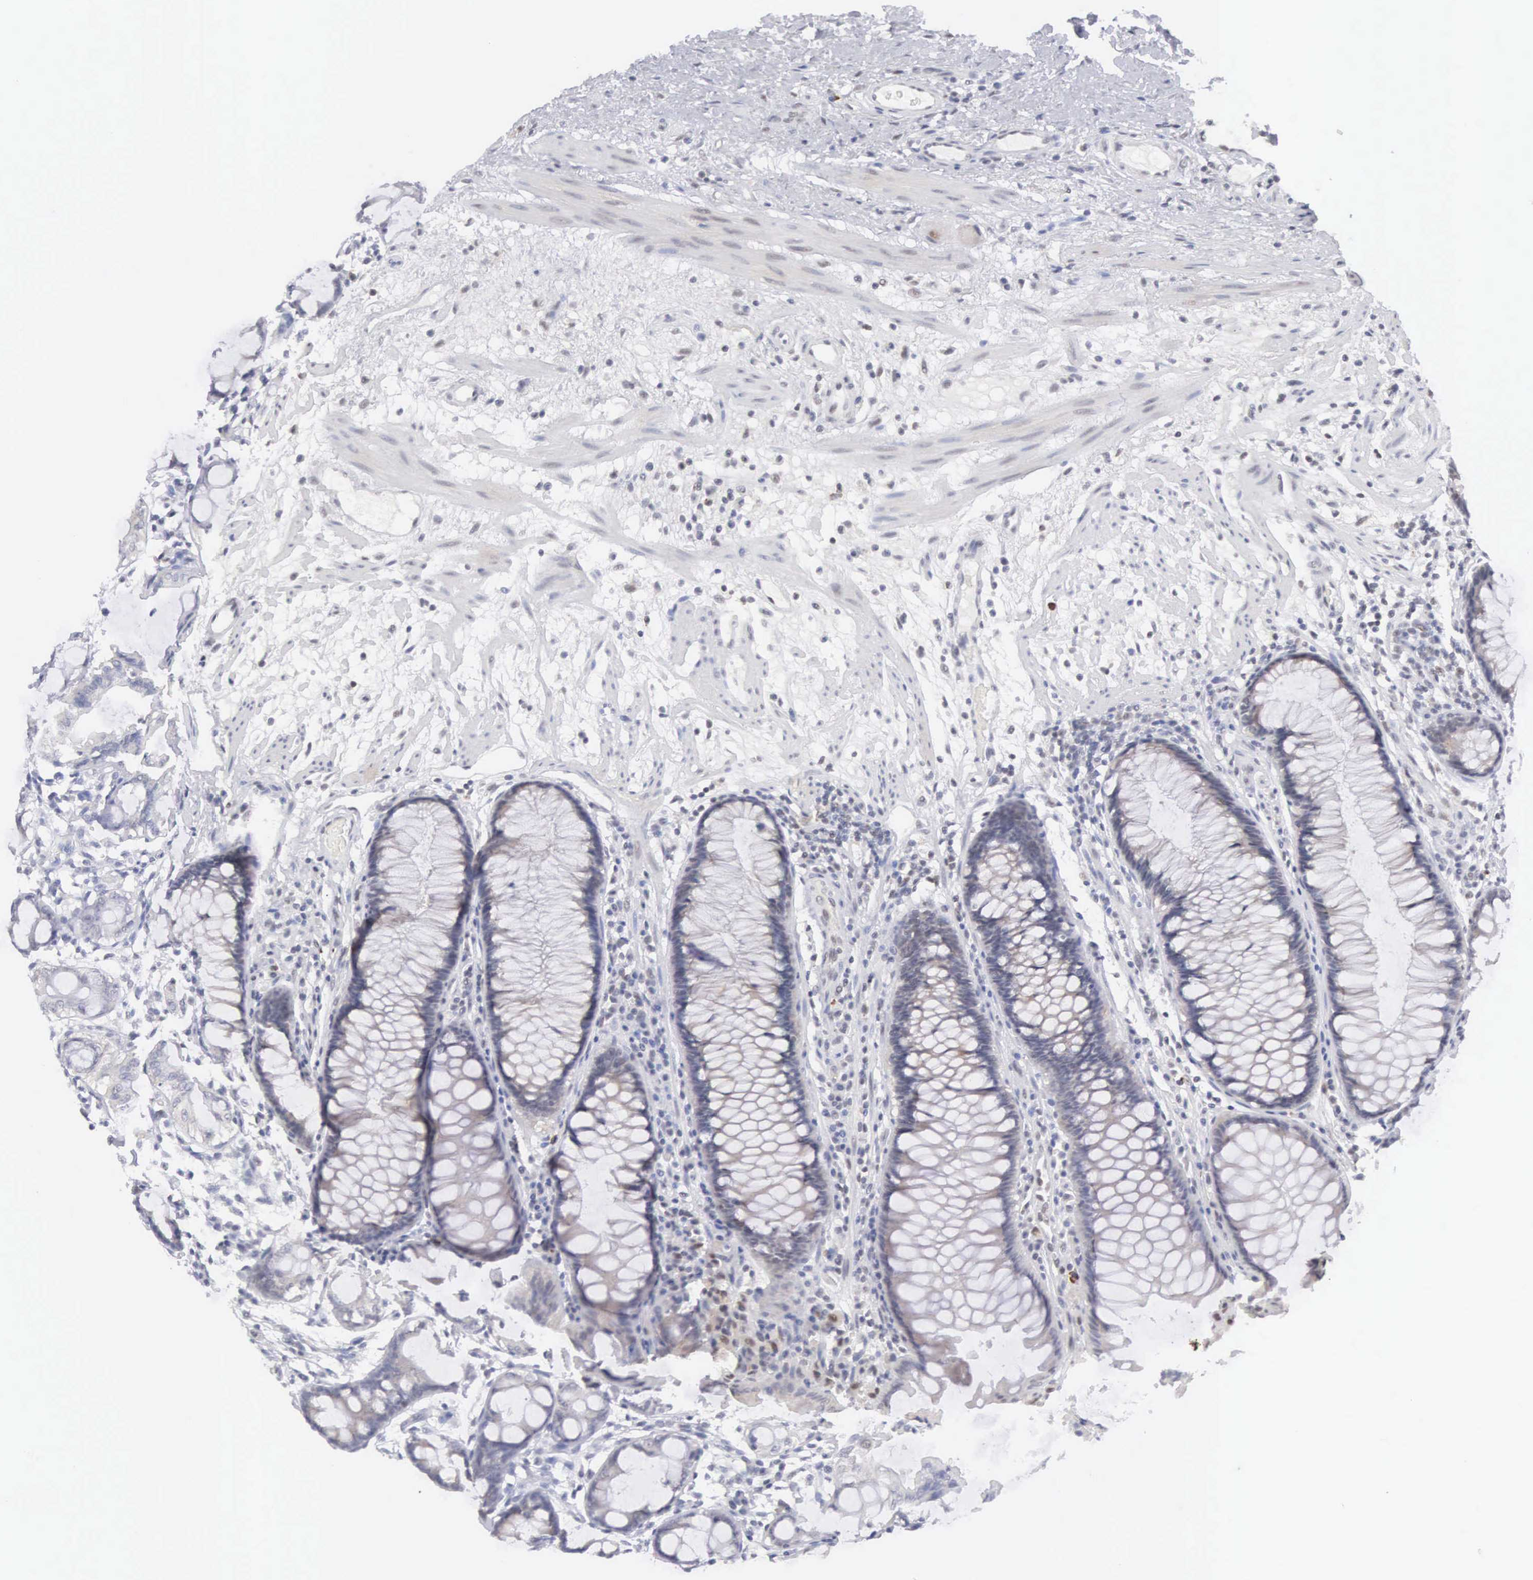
{"staining": {"intensity": "moderate", "quantity": "25%-75%", "location": "nuclear"}, "tissue": "rectum", "cell_type": "Glandular cells", "image_type": "normal", "snomed": [{"axis": "morphology", "description": "Normal tissue, NOS"}, {"axis": "topography", "description": "Rectum"}], "caption": "An IHC micrograph of unremarkable tissue is shown. Protein staining in brown shows moderate nuclear positivity in rectum within glandular cells.", "gene": "MNAT1", "patient": {"sex": "male", "age": 77}}